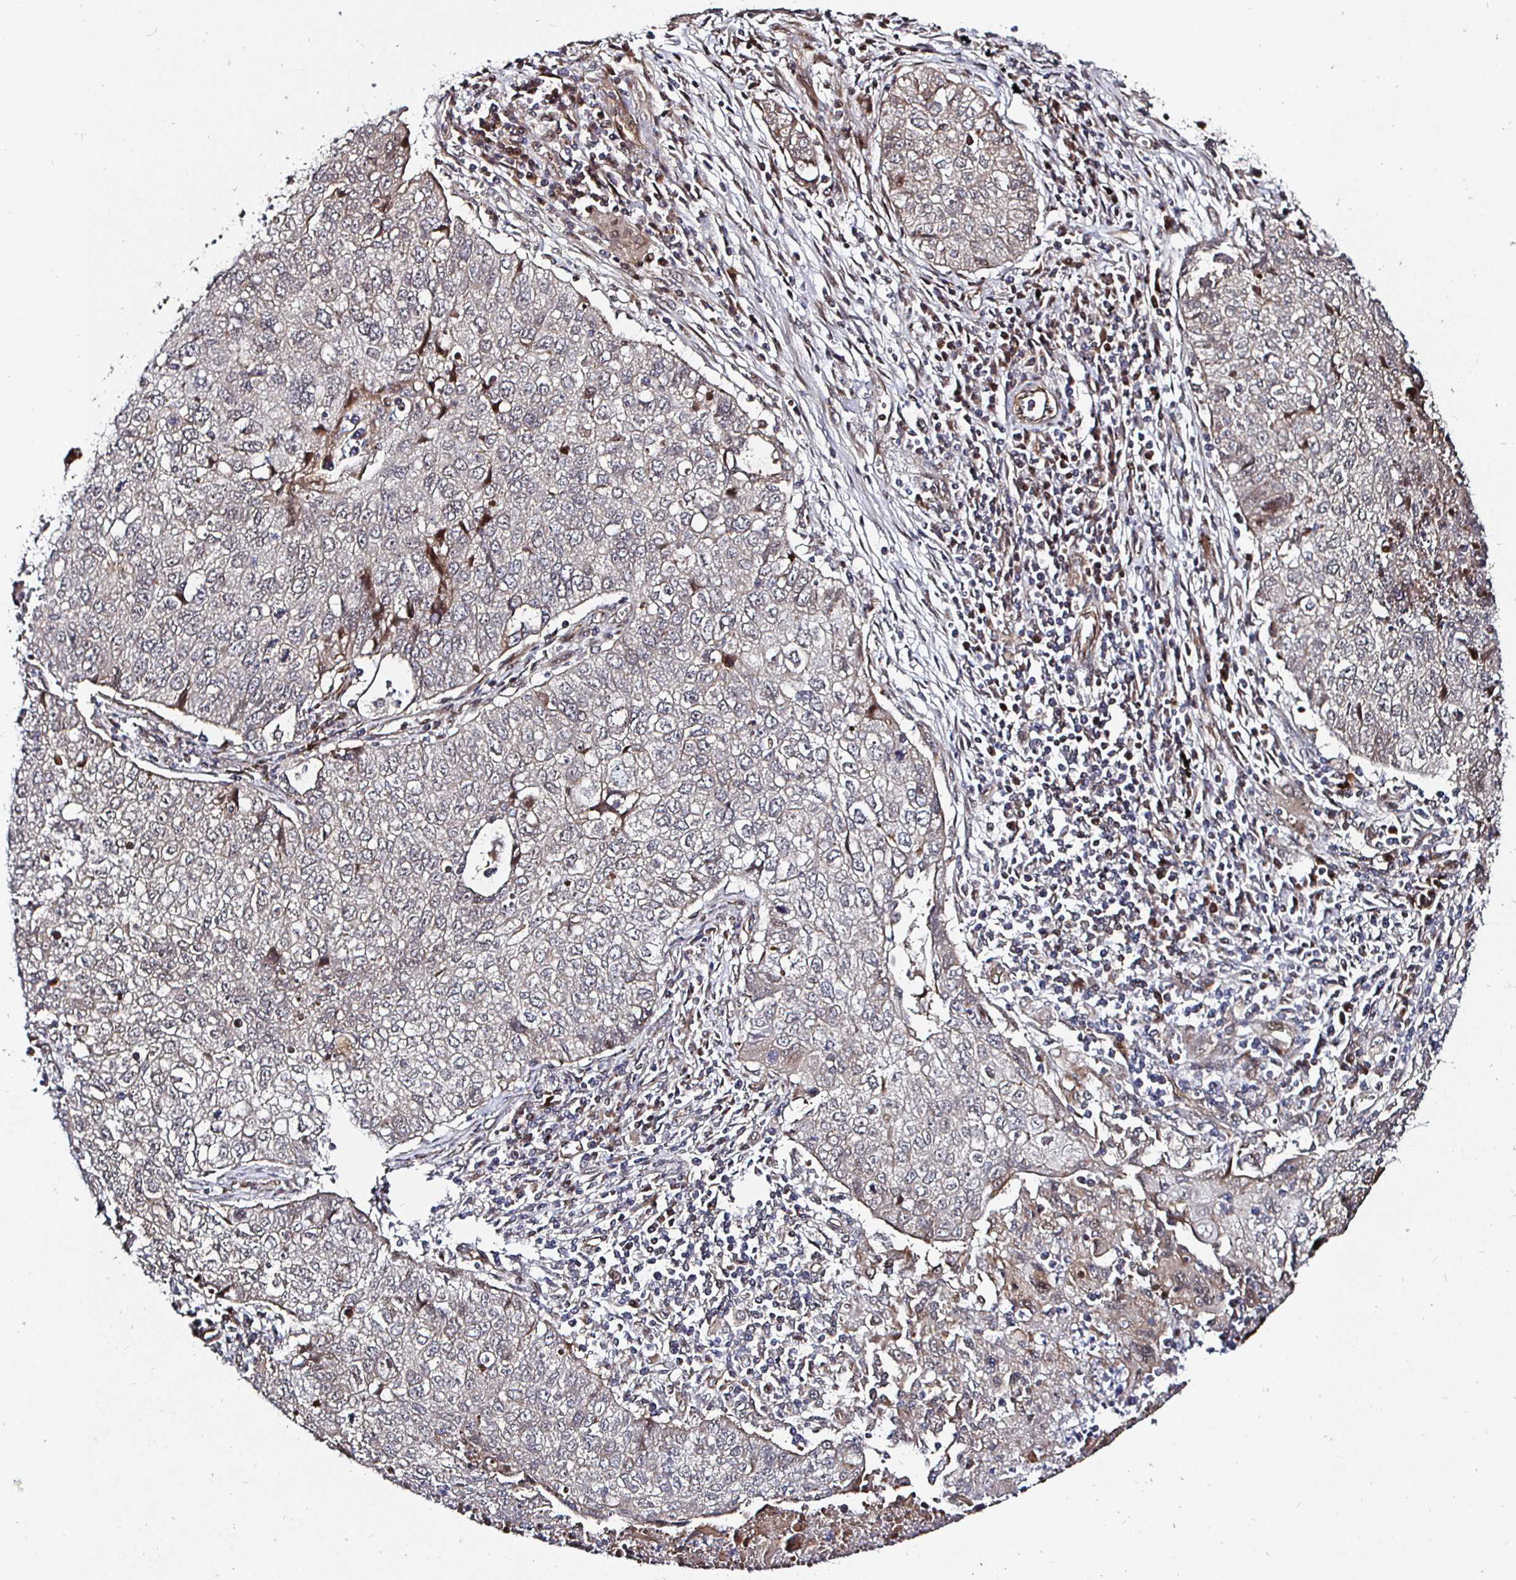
{"staining": {"intensity": "negative", "quantity": "none", "location": "none"}, "tissue": "lung cancer", "cell_type": "Tumor cells", "image_type": "cancer", "snomed": [{"axis": "morphology", "description": "Normal morphology"}, {"axis": "morphology", "description": "Aneuploidy"}, {"axis": "morphology", "description": "Squamous cell carcinoma, NOS"}, {"axis": "topography", "description": "Lymph node"}, {"axis": "topography", "description": "Lung"}], "caption": "Immunohistochemistry (IHC) photomicrograph of neoplastic tissue: human lung cancer stained with DAB (3,3'-diaminobenzidine) demonstrates no significant protein staining in tumor cells.", "gene": "TBKBP1", "patient": {"sex": "female", "age": 76}}